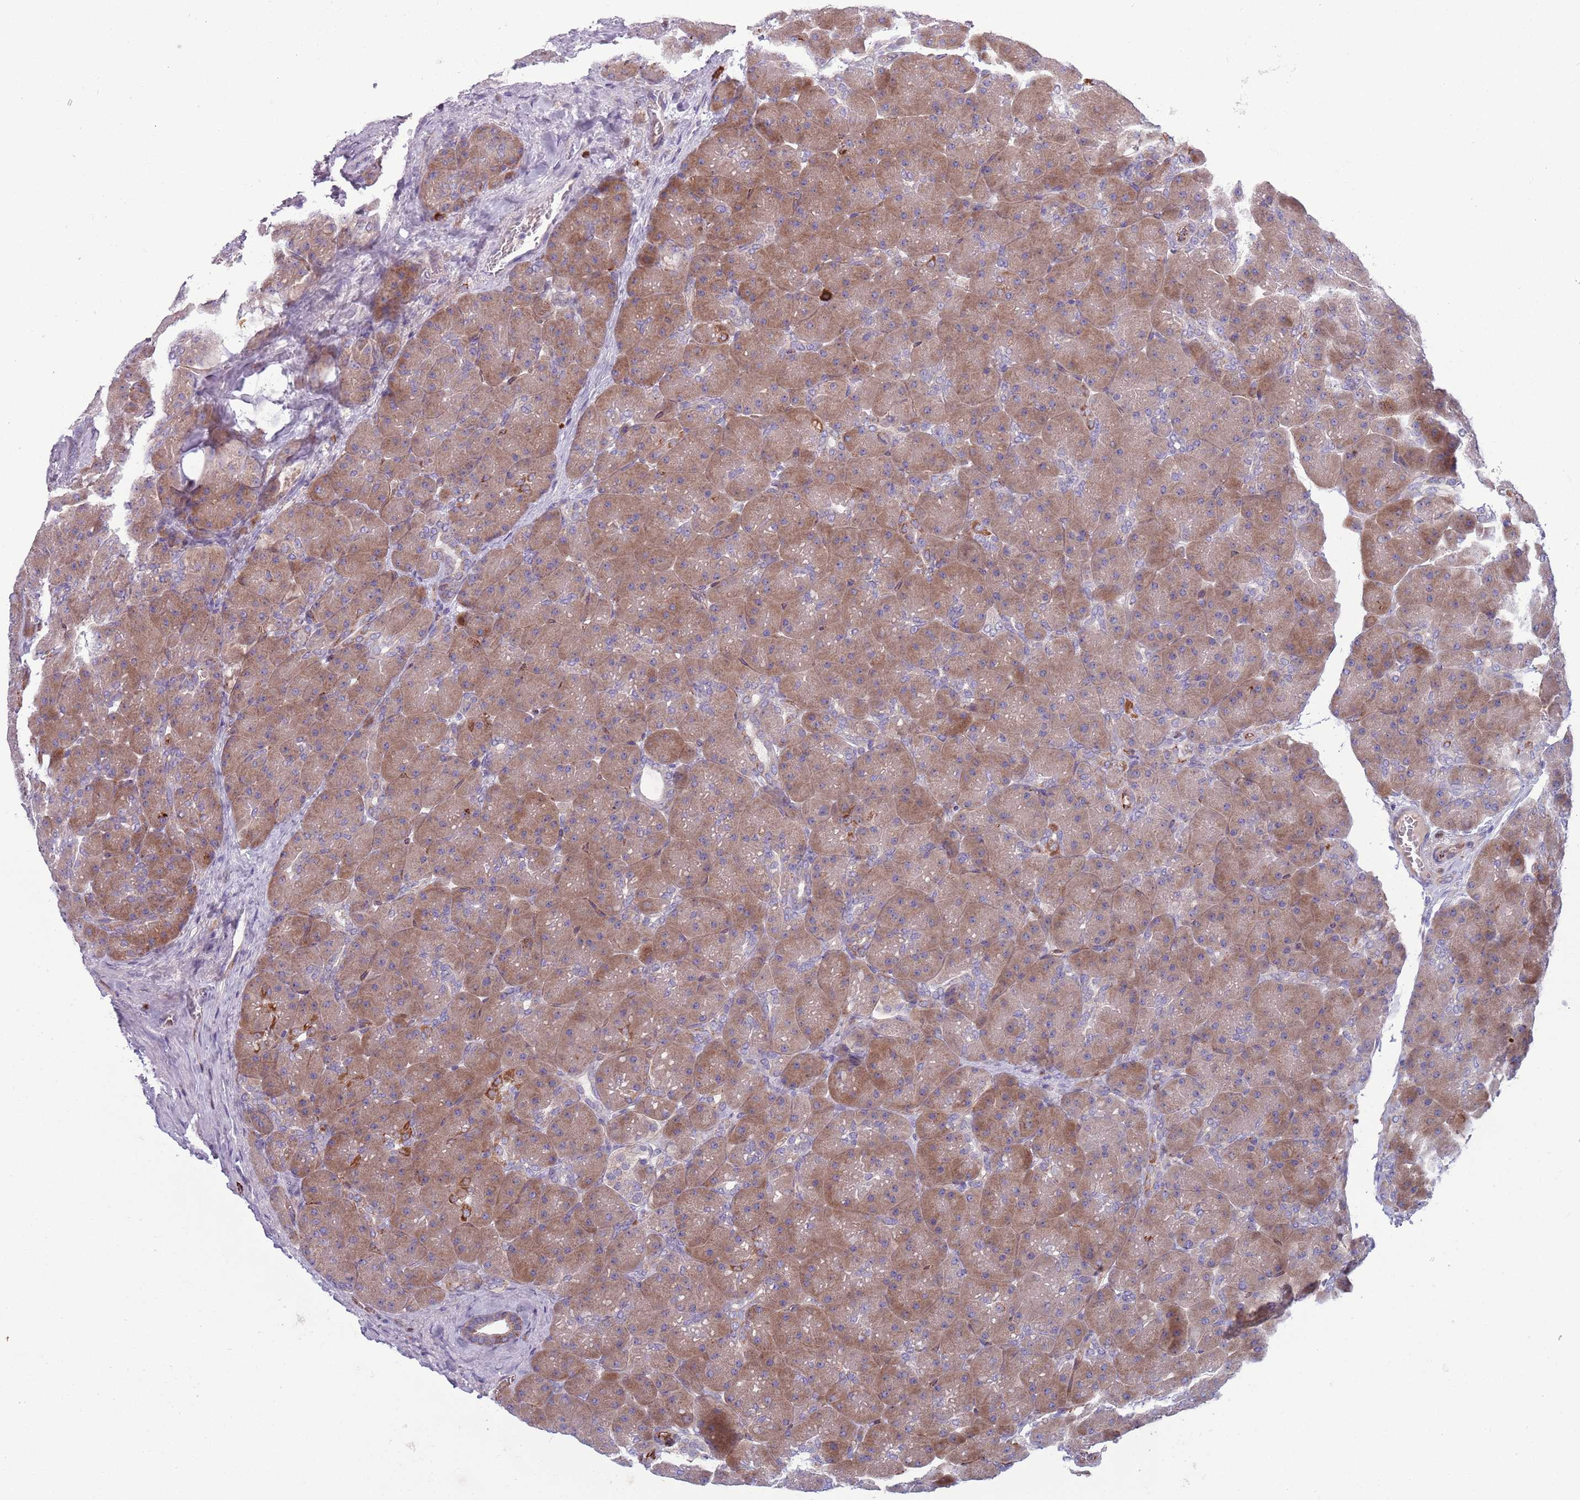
{"staining": {"intensity": "strong", "quantity": ">75%", "location": "cytoplasmic/membranous"}, "tissue": "pancreas", "cell_type": "Exocrine glandular cells", "image_type": "normal", "snomed": [{"axis": "morphology", "description": "Normal tissue, NOS"}, {"axis": "topography", "description": "Pancreas"}], "caption": "An IHC image of normal tissue is shown. Protein staining in brown labels strong cytoplasmic/membranous positivity in pancreas within exocrine glandular cells. Nuclei are stained in blue.", "gene": "TYW1B", "patient": {"sex": "male", "age": 66}}